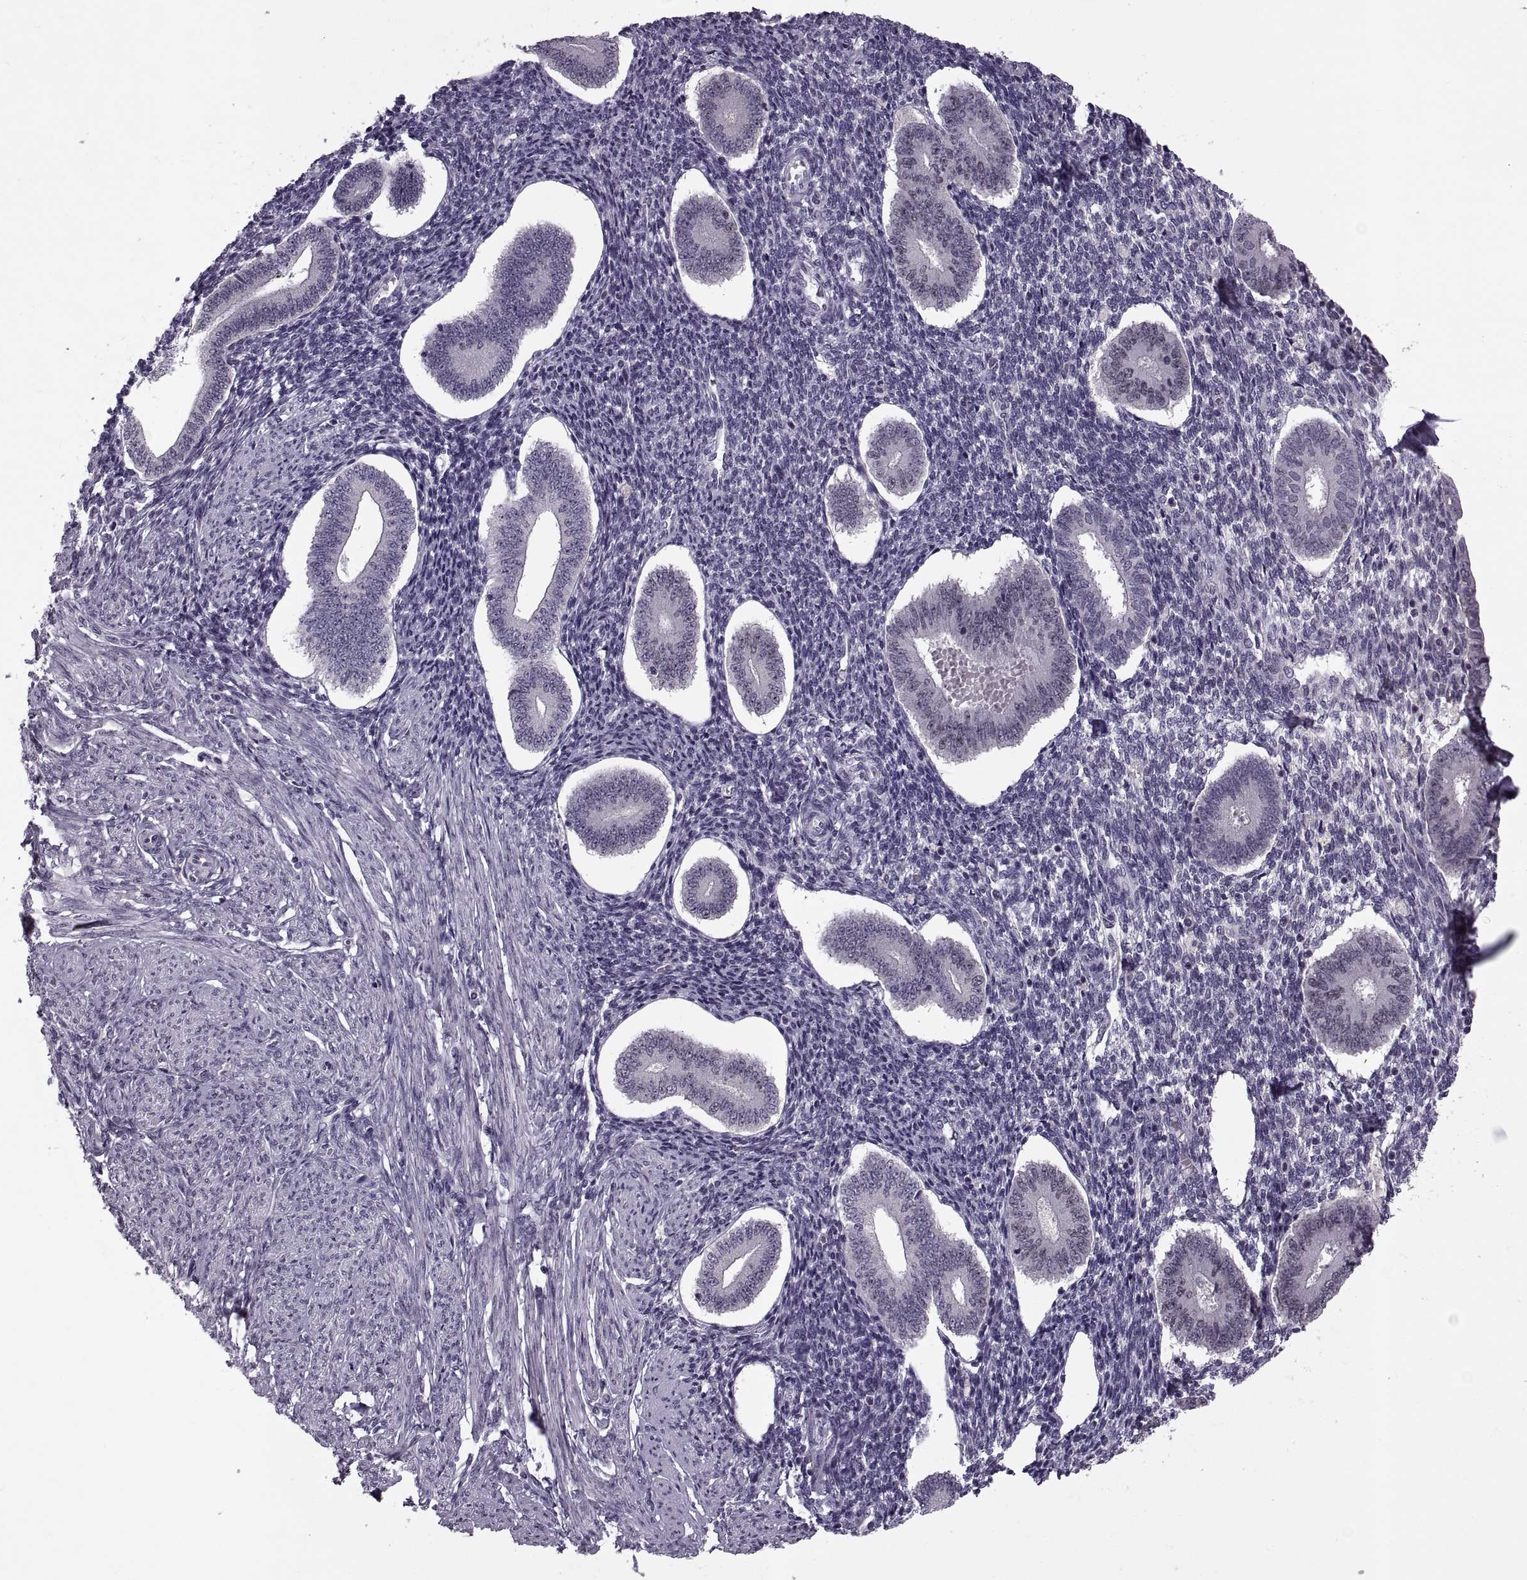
{"staining": {"intensity": "negative", "quantity": "none", "location": "none"}, "tissue": "endometrium", "cell_type": "Cells in endometrial stroma", "image_type": "normal", "snomed": [{"axis": "morphology", "description": "Normal tissue, NOS"}, {"axis": "topography", "description": "Endometrium"}], "caption": "A high-resolution image shows IHC staining of benign endometrium, which reveals no significant expression in cells in endometrial stroma. The staining was performed using DAB (3,3'-diaminobenzidine) to visualize the protein expression in brown, while the nuclei were stained in blue with hematoxylin (Magnification: 20x).", "gene": "CACNA1F", "patient": {"sex": "female", "age": 40}}